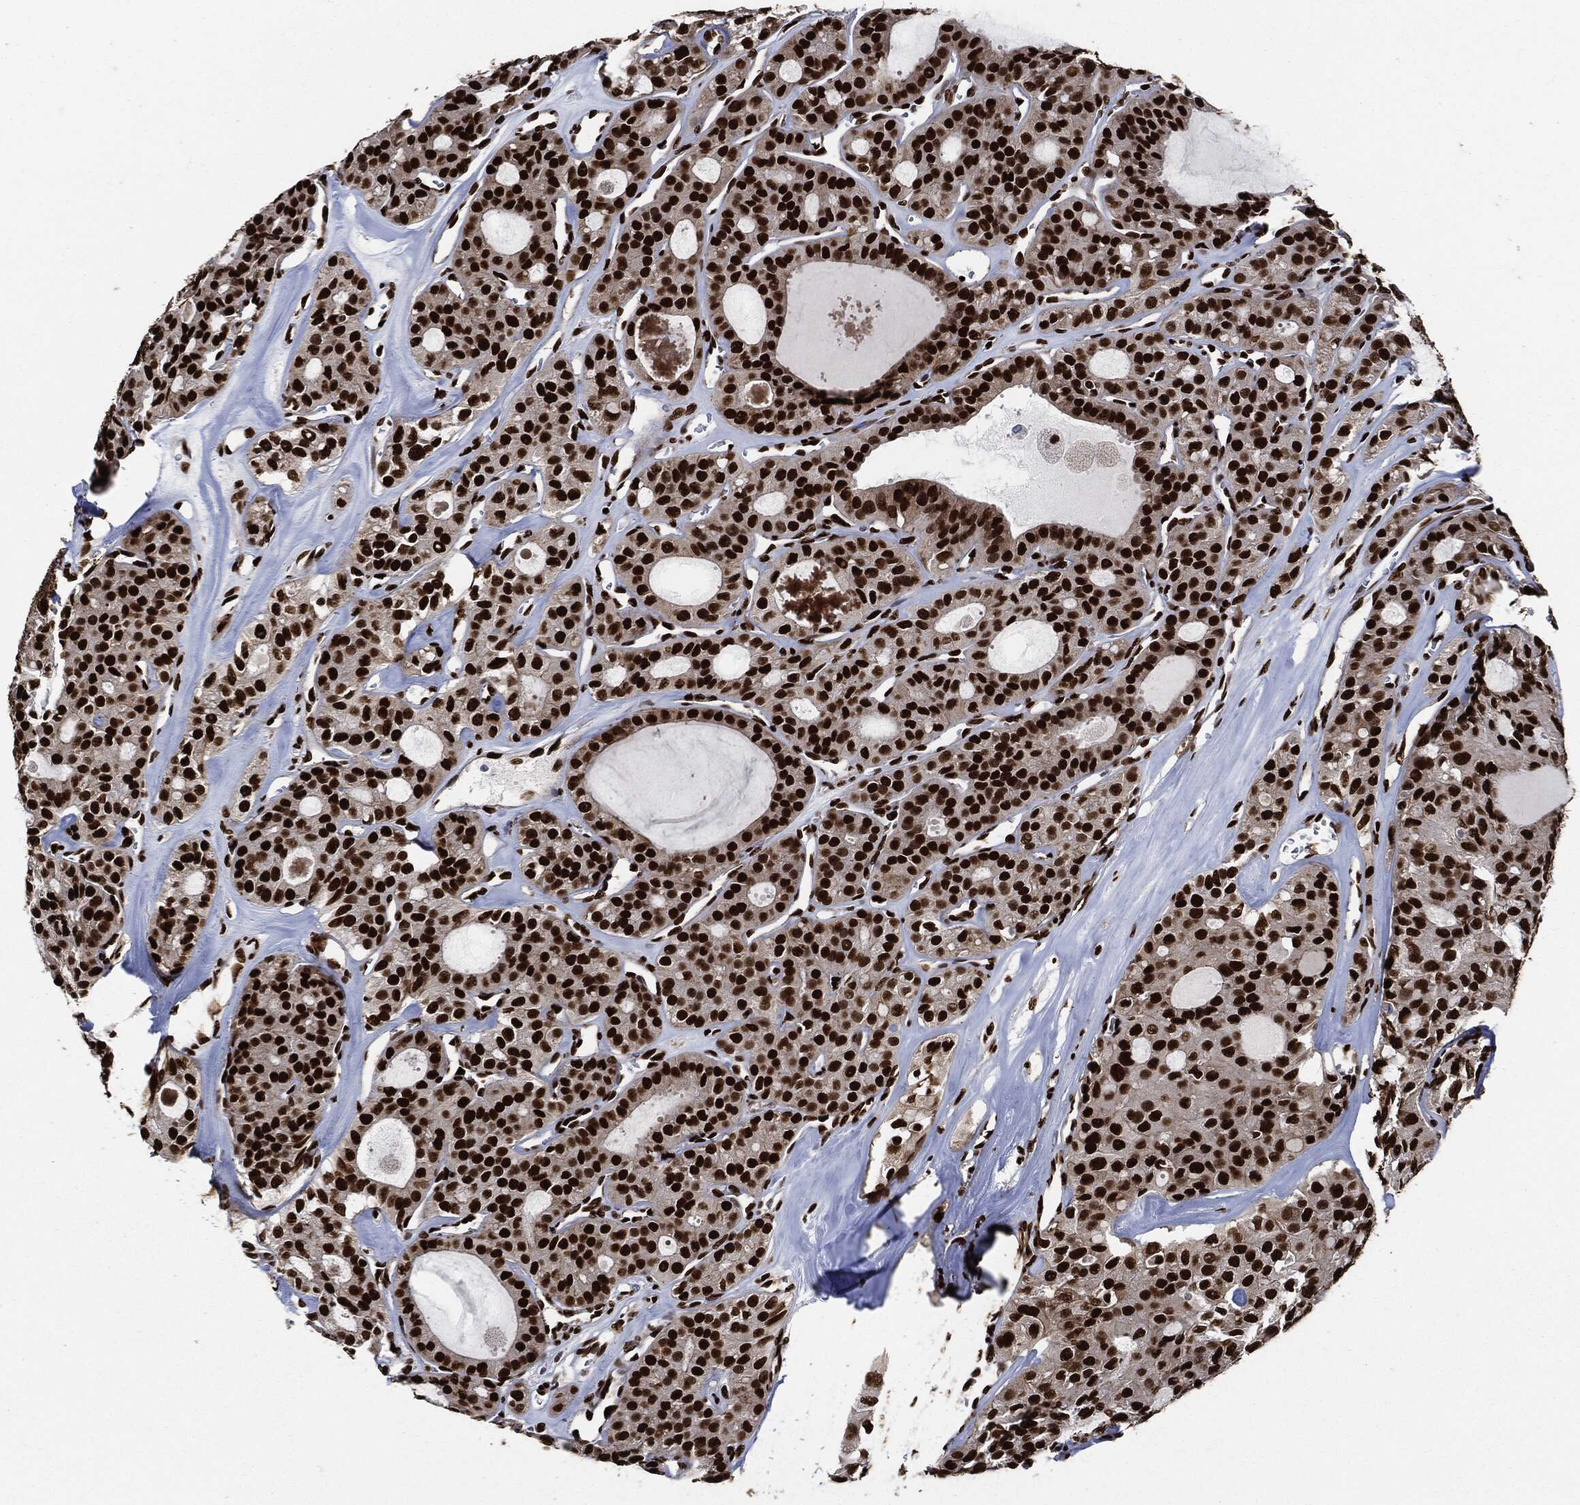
{"staining": {"intensity": "strong", "quantity": ">75%", "location": "nuclear"}, "tissue": "thyroid cancer", "cell_type": "Tumor cells", "image_type": "cancer", "snomed": [{"axis": "morphology", "description": "Follicular adenoma carcinoma, NOS"}, {"axis": "topography", "description": "Thyroid gland"}], "caption": "Protein staining reveals strong nuclear staining in about >75% of tumor cells in follicular adenoma carcinoma (thyroid). (IHC, brightfield microscopy, high magnification).", "gene": "RECQL", "patient": {"sex": "male", "age": 75}}